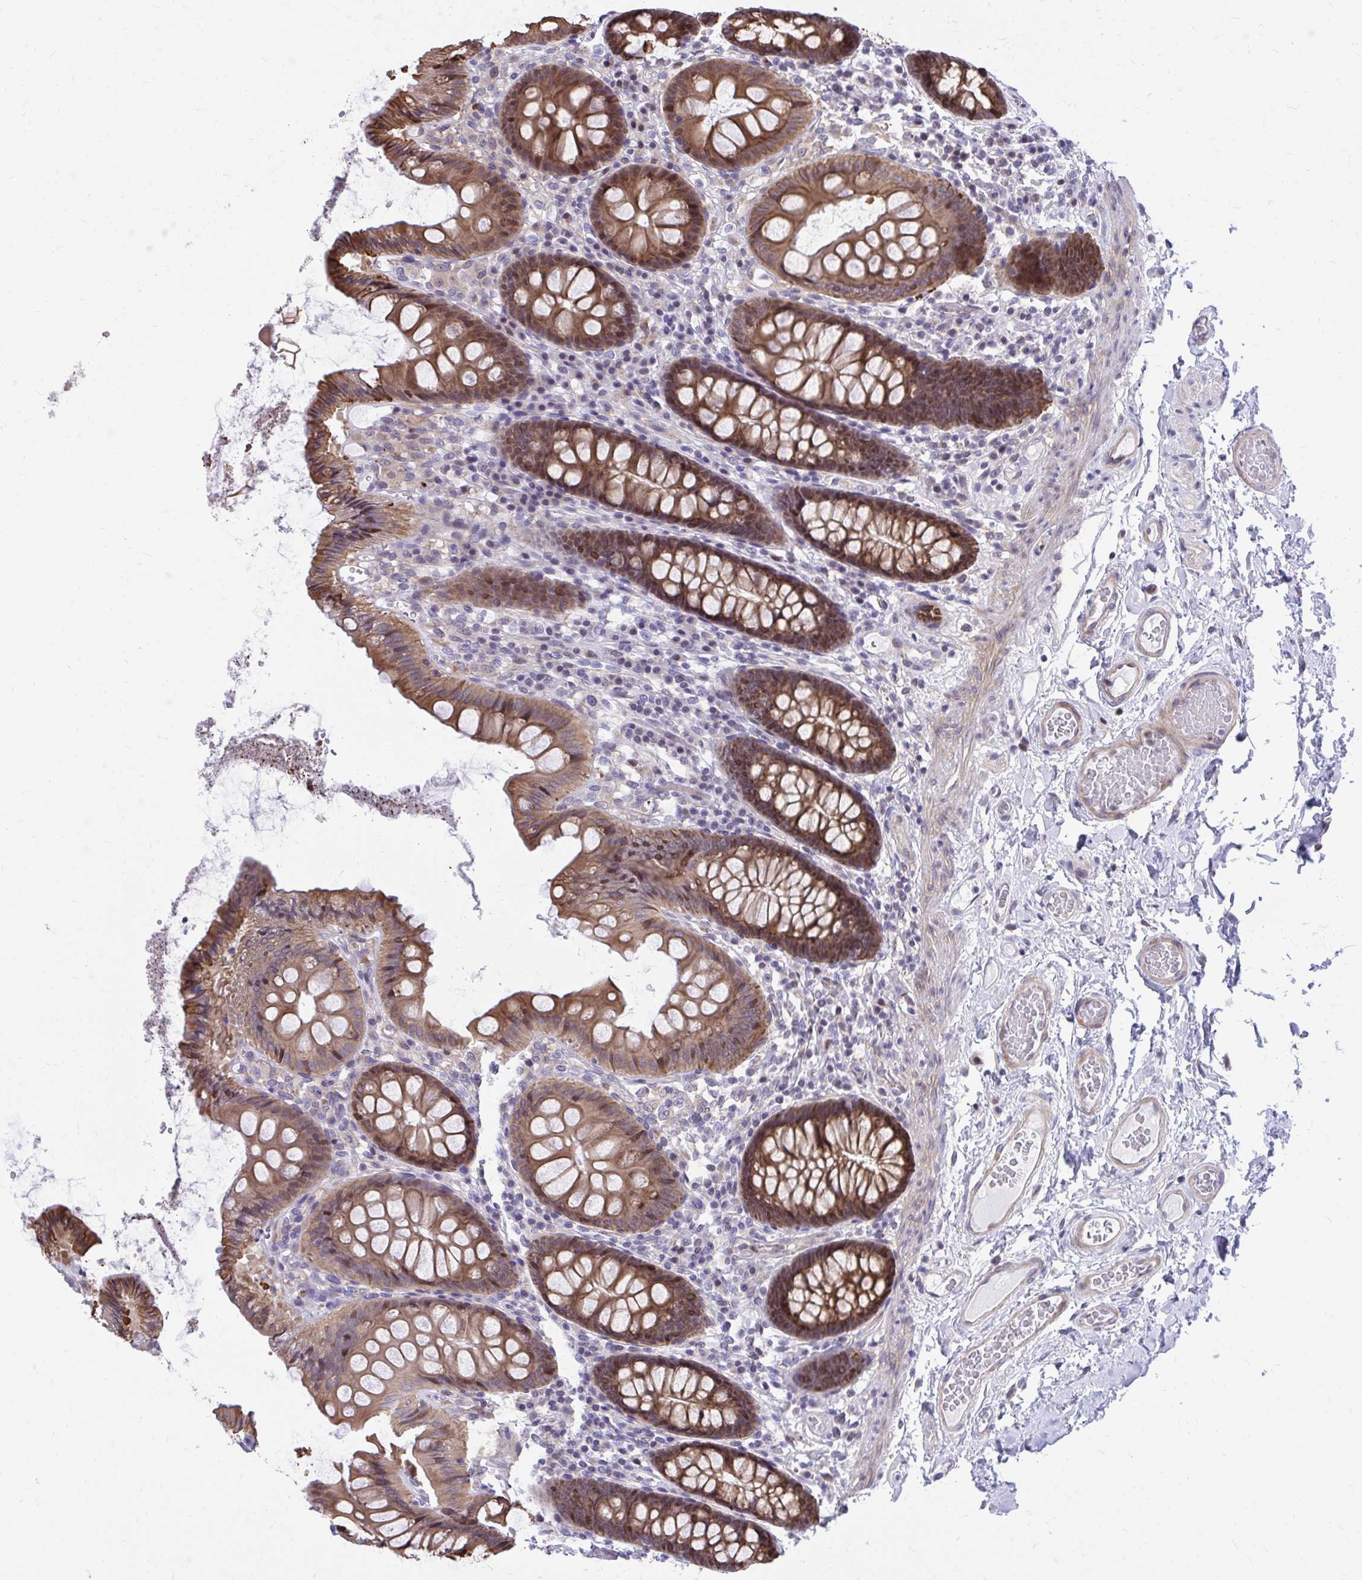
{"staining": {"intensity": "weak", "quantity": ">75%", "location": "cytoplasmic/membranous"}, "tissue": "colon", "cell_type": "Endothelial cells", "image_type": "normal", "snomed": [{"axis": "morphology", "description": "Normal tissue, NOS"}, {"axis": "topography", "description": "Colon"}], "caption": "About >75% of endothelial cells in normal colon demonstrate weak cytoplasmic/membranous protein positivity as visualized by brown immunohistochemical staining.", "gene": "ANKRD30B", "patient": {"sex": "male", "age": 84}}